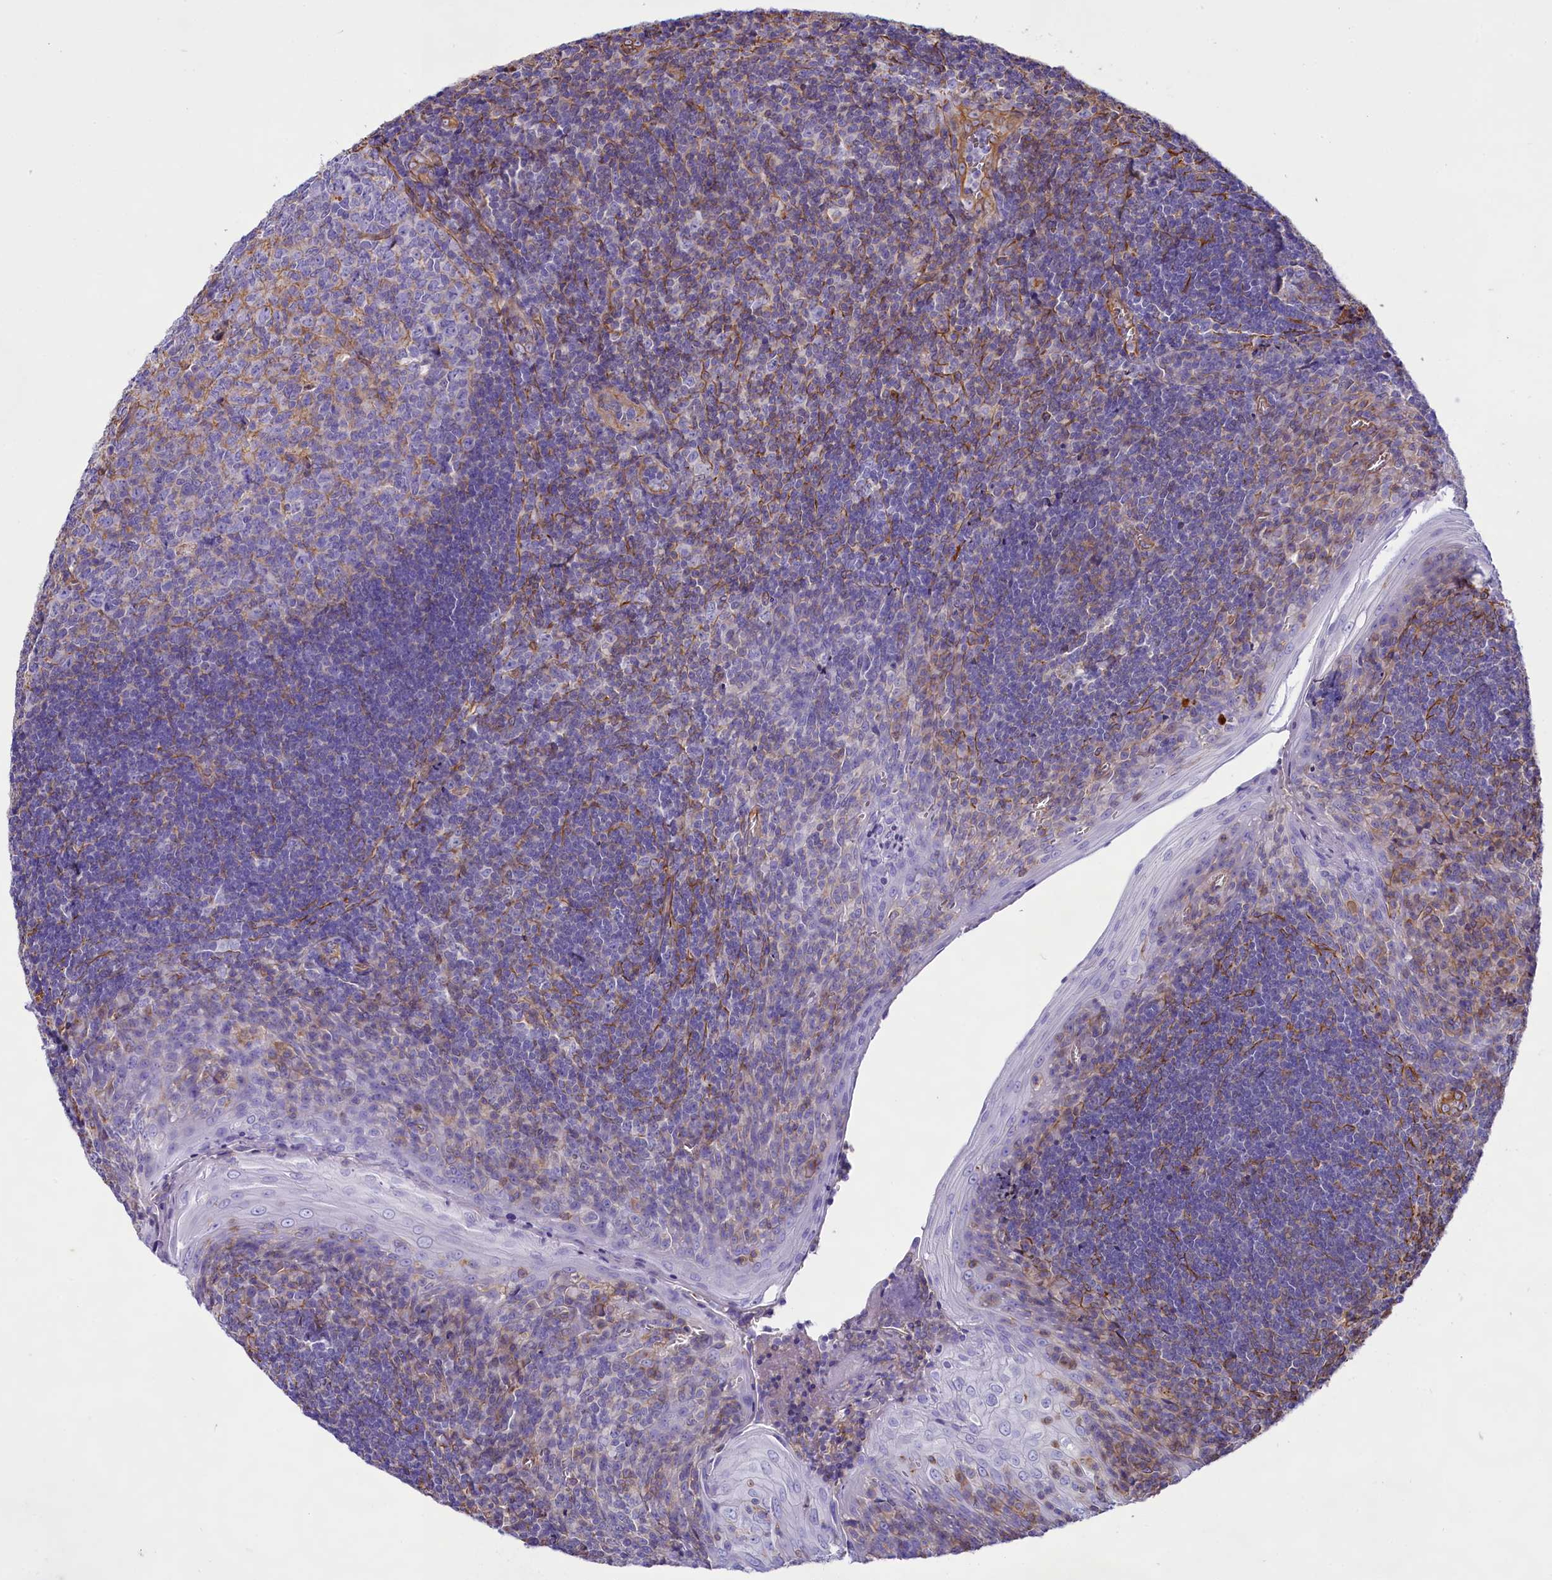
{"staining": {"intensity": "negative", "quantity": "none", "location": "none"}, "tissue": "tonsil", "cell_type": "Germinal center cells", "image_type": "normal", "snomed": [{"axis": "morphology", "description": "Normal tissue, NOS"}, {"axis": "topography", "description": "Tonsil"}], "caption": "Immunohistochemical staining of unremarkable human tonsil reveals no significant expression in germinal center cells.", "gene": "CD99", "patient": {"sex": "male", "age": 27}}